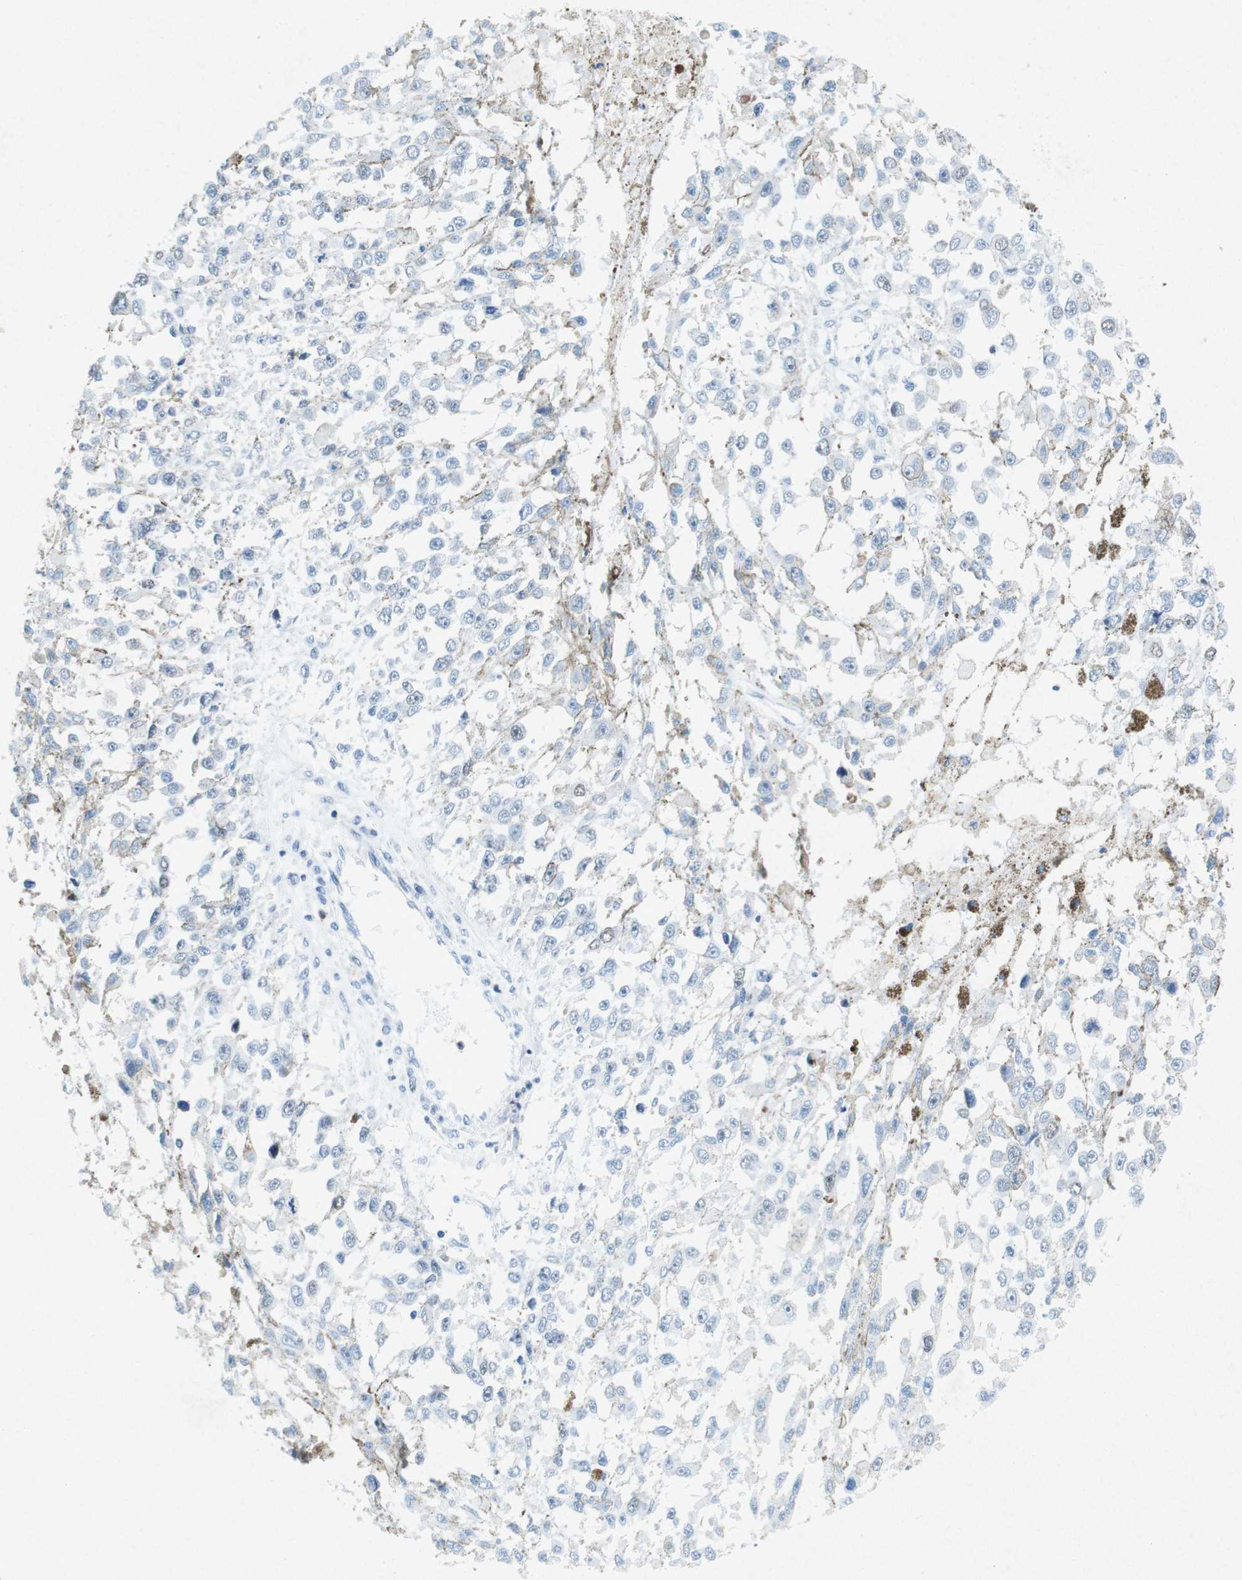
{"staining": {"intensity": "negative", "quantity": "none", "location": "none"}, "tissue": "melanoma", "cell_type": "Tumor cells", "image_type": "cancer", "snomed": [{"axis": "morphology", "description": "Malignant melanoma, Metastatic site"}, {"axis": "topography", "description": "Lymph node"}], "caption": "IHC image of human melanoma stained for a protein (brown), which demonstrates no expression in tumor cells.", "gene": "CTAG1B", "patient": {"sex": "male", "age": 59}}